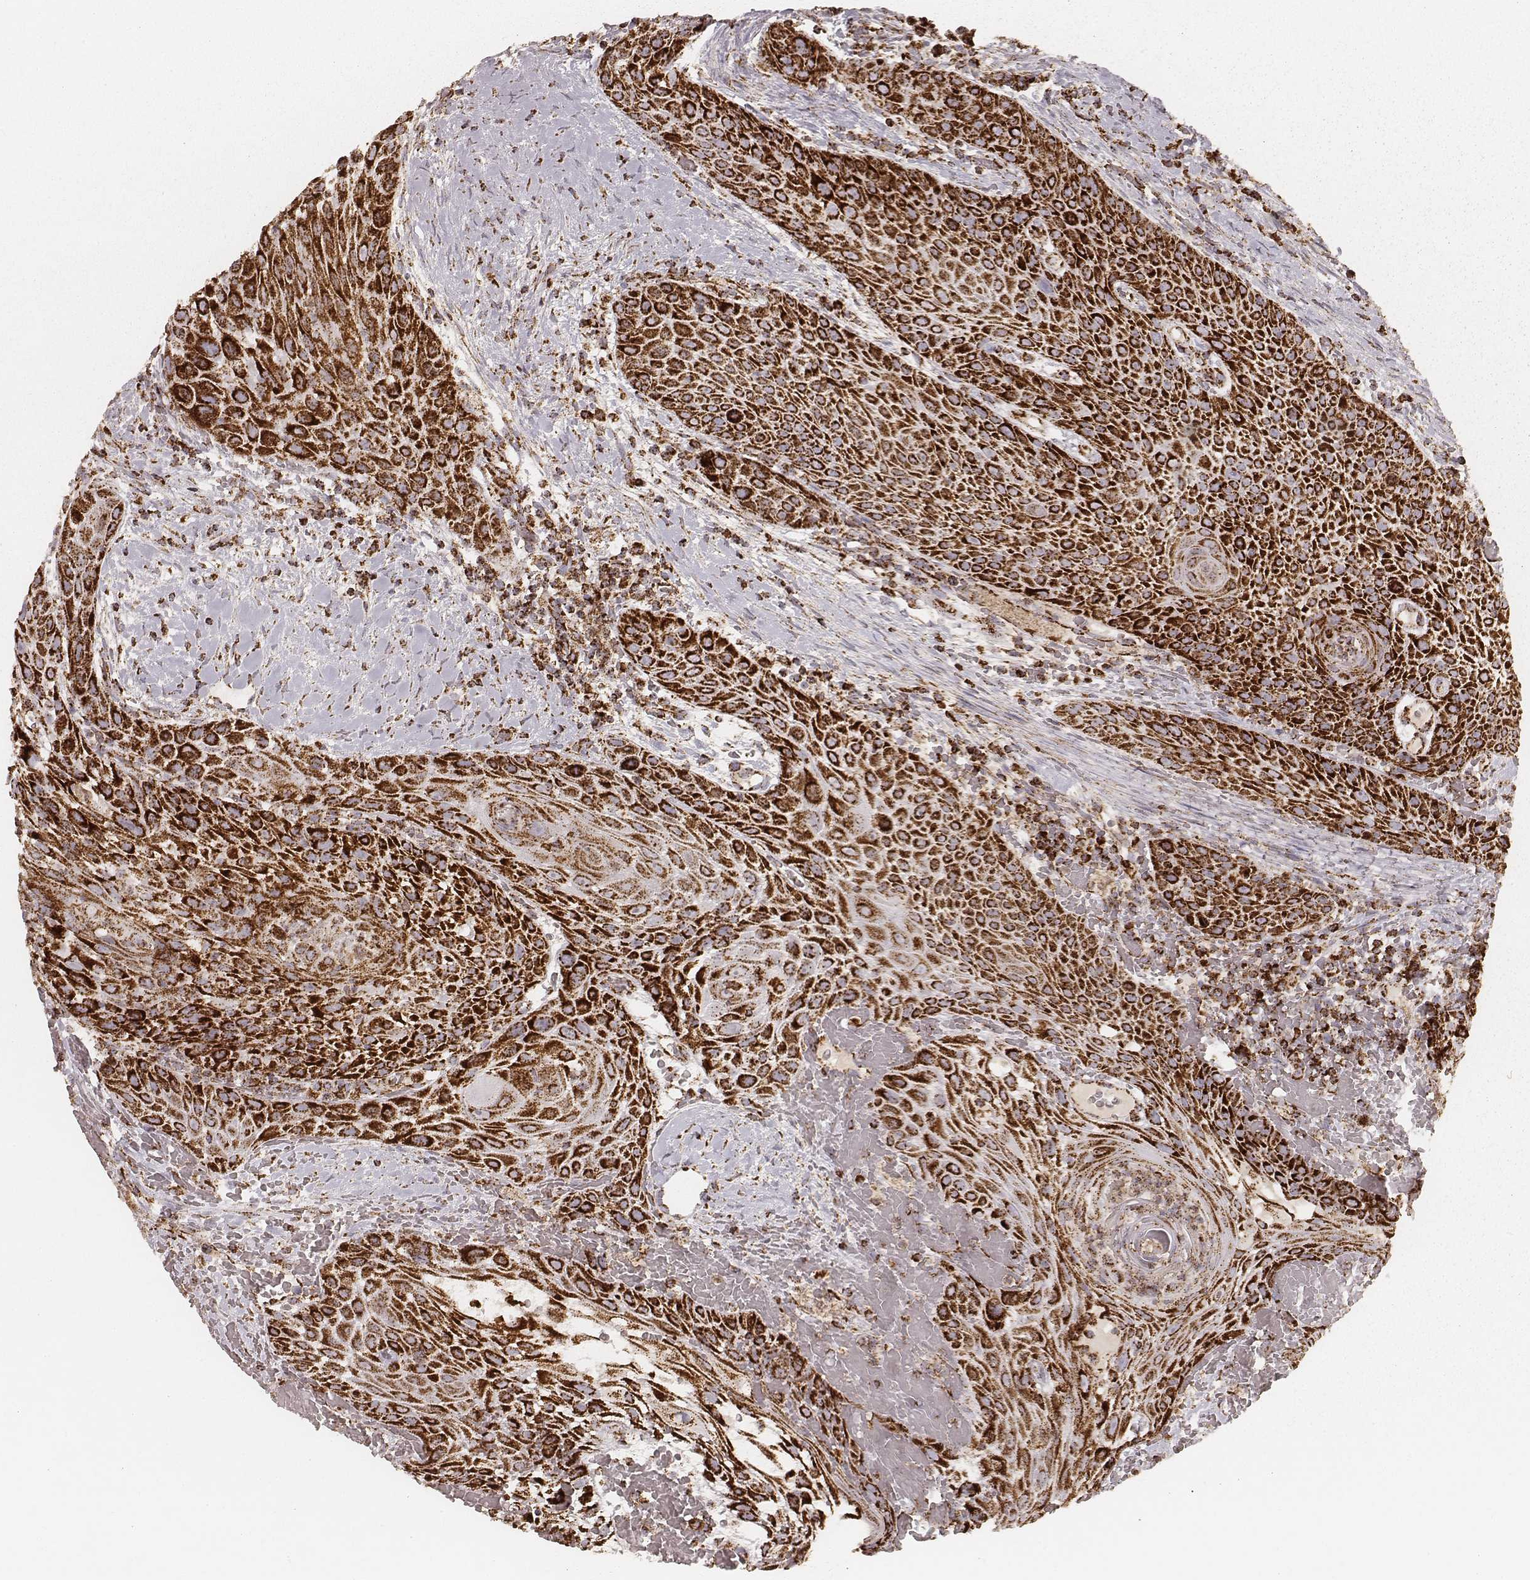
{"staining": {"intensity": "strong", "quantity": ">75%", "location": "cytoplasmic/membranous"}, "tissue": "head and neck cancer", "cell_type": "Tumor cells", "image_type": "cancer", "snomed": [{"axis": "morphology", "description": "Squamous cell carcinoma, NOS"}, {"axis": "topography", "description": "Head-Neck"}], "caption": "Immunohistochemical staining of squamous cell carcinoma (head and neck) demonstrates high levels of strong cytoplasmic/membranous protein expression in approximately >75% of tumor cells. Using DAB (brown) and hematoxylin (blue) stains, captured at high magnification using brightfield microscopy.", "gene": "CS", "patient": {"sex": "male", "age": 69}}